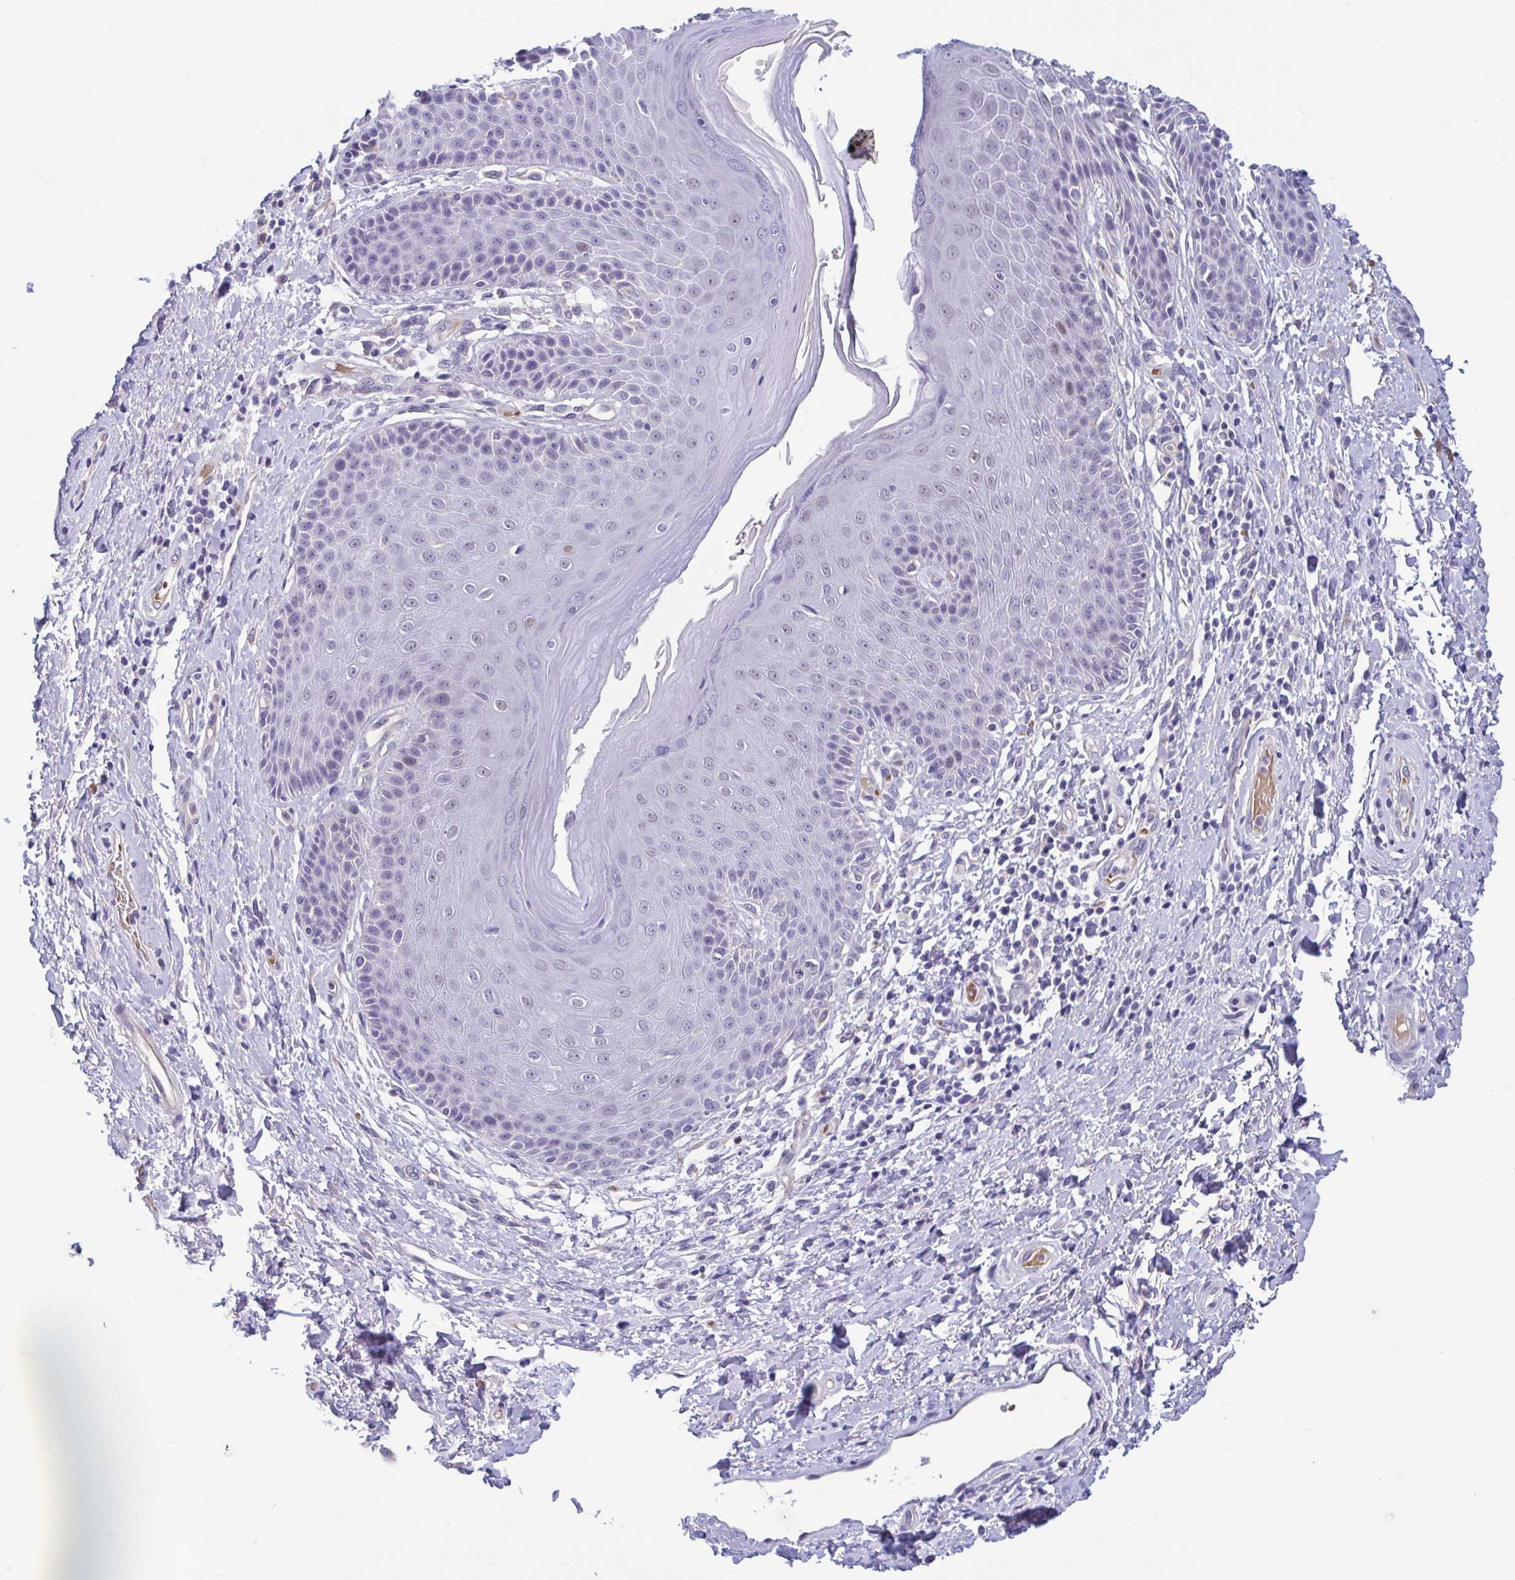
{"staining": {"intensity": "negative", "quantity": "none", "location": "none"}, "tissue": "skin", "cell_type": "Epidermal cells", "image_type": "normal", "snomed": [{"axis": "morphology", "description": "Normal tissue, NOS"}, {"axis": "topography", "description": "Anal"}, {"axis": "topography", "description": "Peripheral nerve tissue"}], "caption": "High power microscopy photomicrograph of an IHC micrograph of normal skin, revealing no significant expression in epidermal cells.", "gene": "MORC4", "patient": {"sex": "male", "age": 51}}